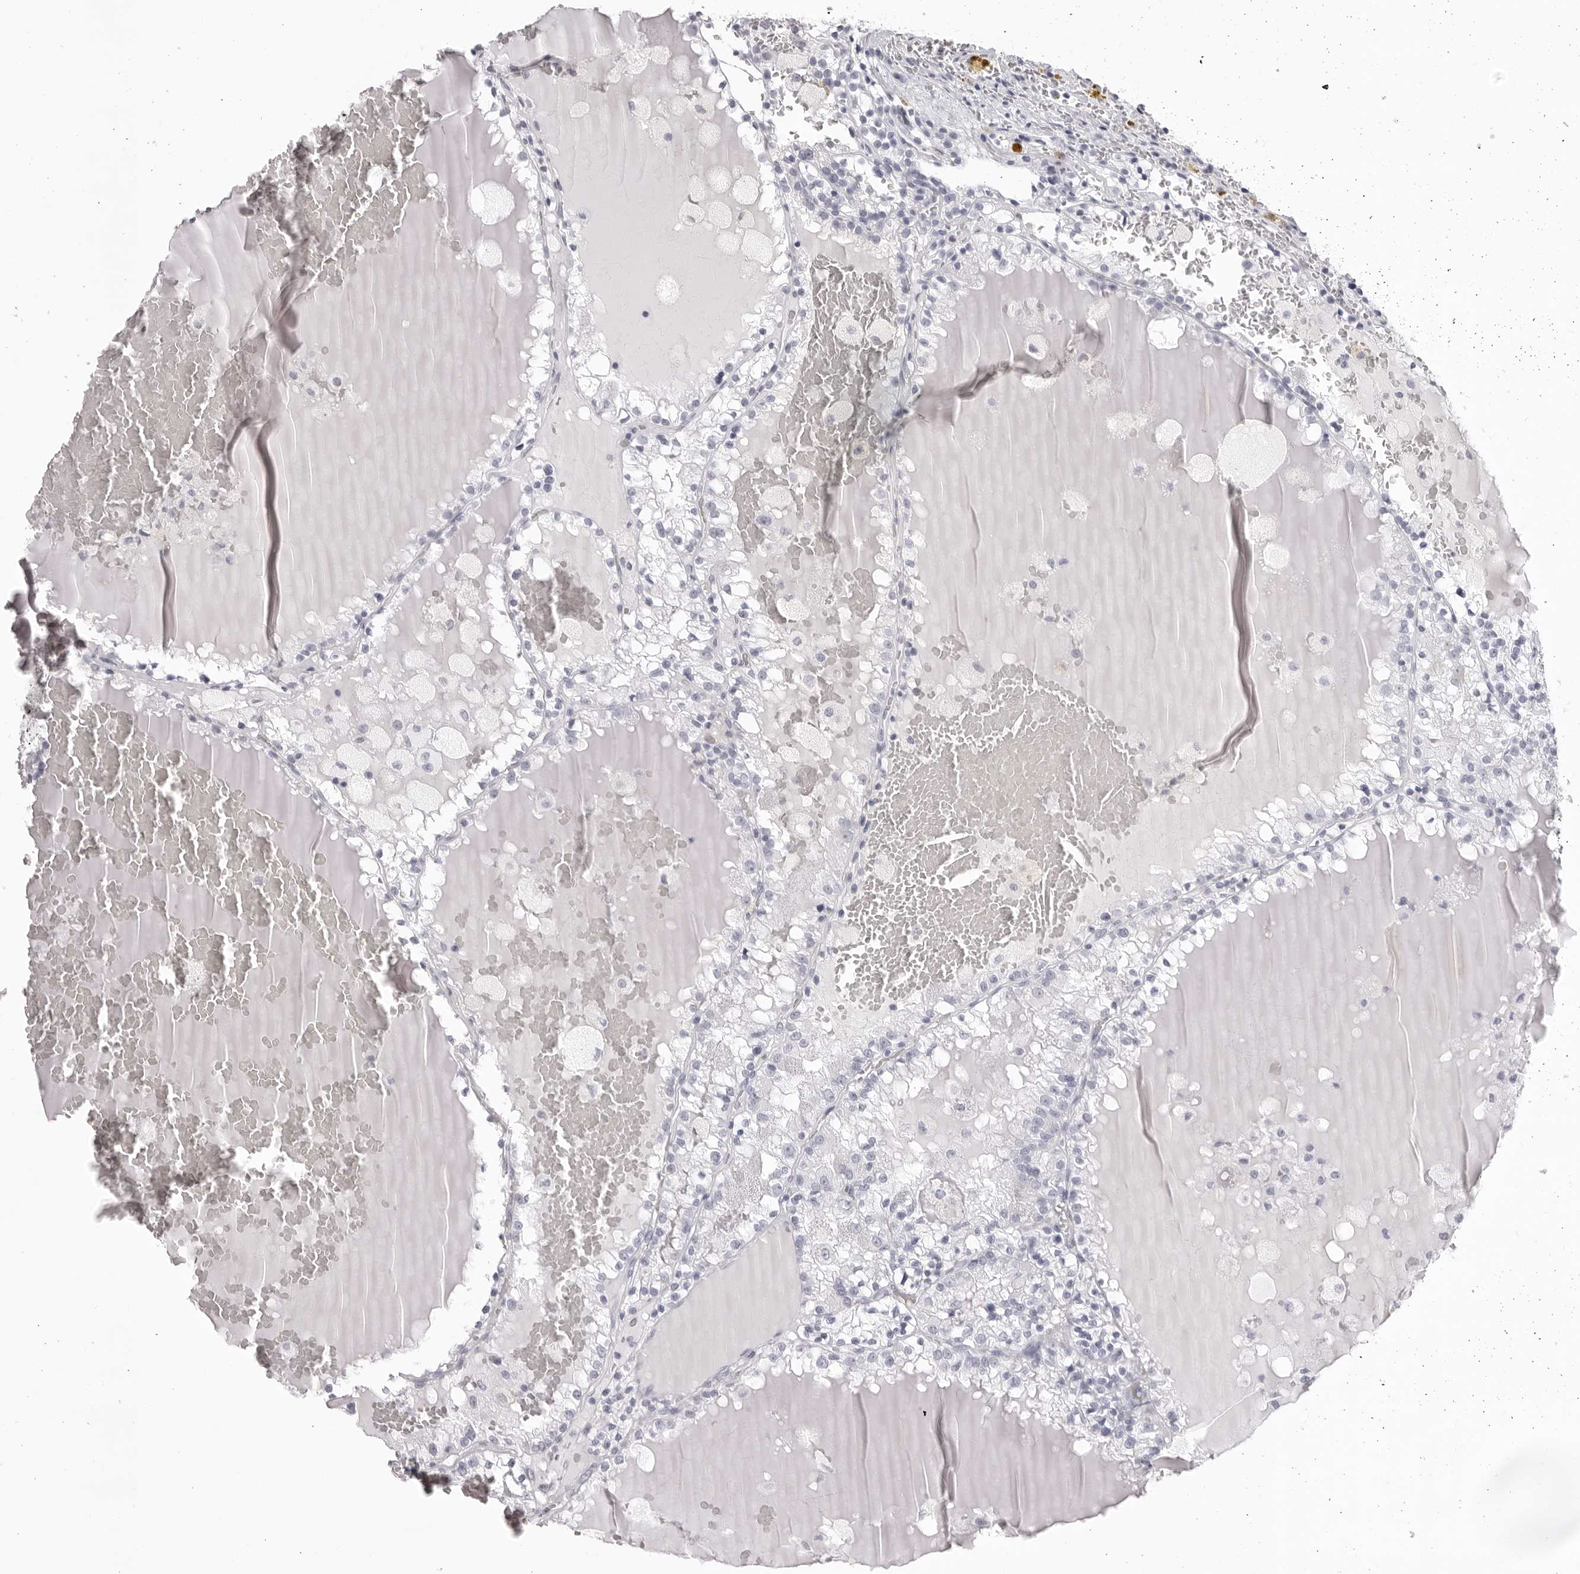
{"staining": {"intensity": "negative", "quantity": "none", "location": "none"}, "tissue": "renal cancer", "cell_type": "Tumor cells", "image_type": "cancer", "snomed": [{"axis": "morphology", "description": "Adenocarcinoma, NOS"}, {"axis": "topography", "description": "Kidney"}], "caption": "IHC of human renal cancer (adenocarcinoma) displays no positivity in tumor cells.", "gene": "CST1", "patient": {"sex": "female", "age": 56}}